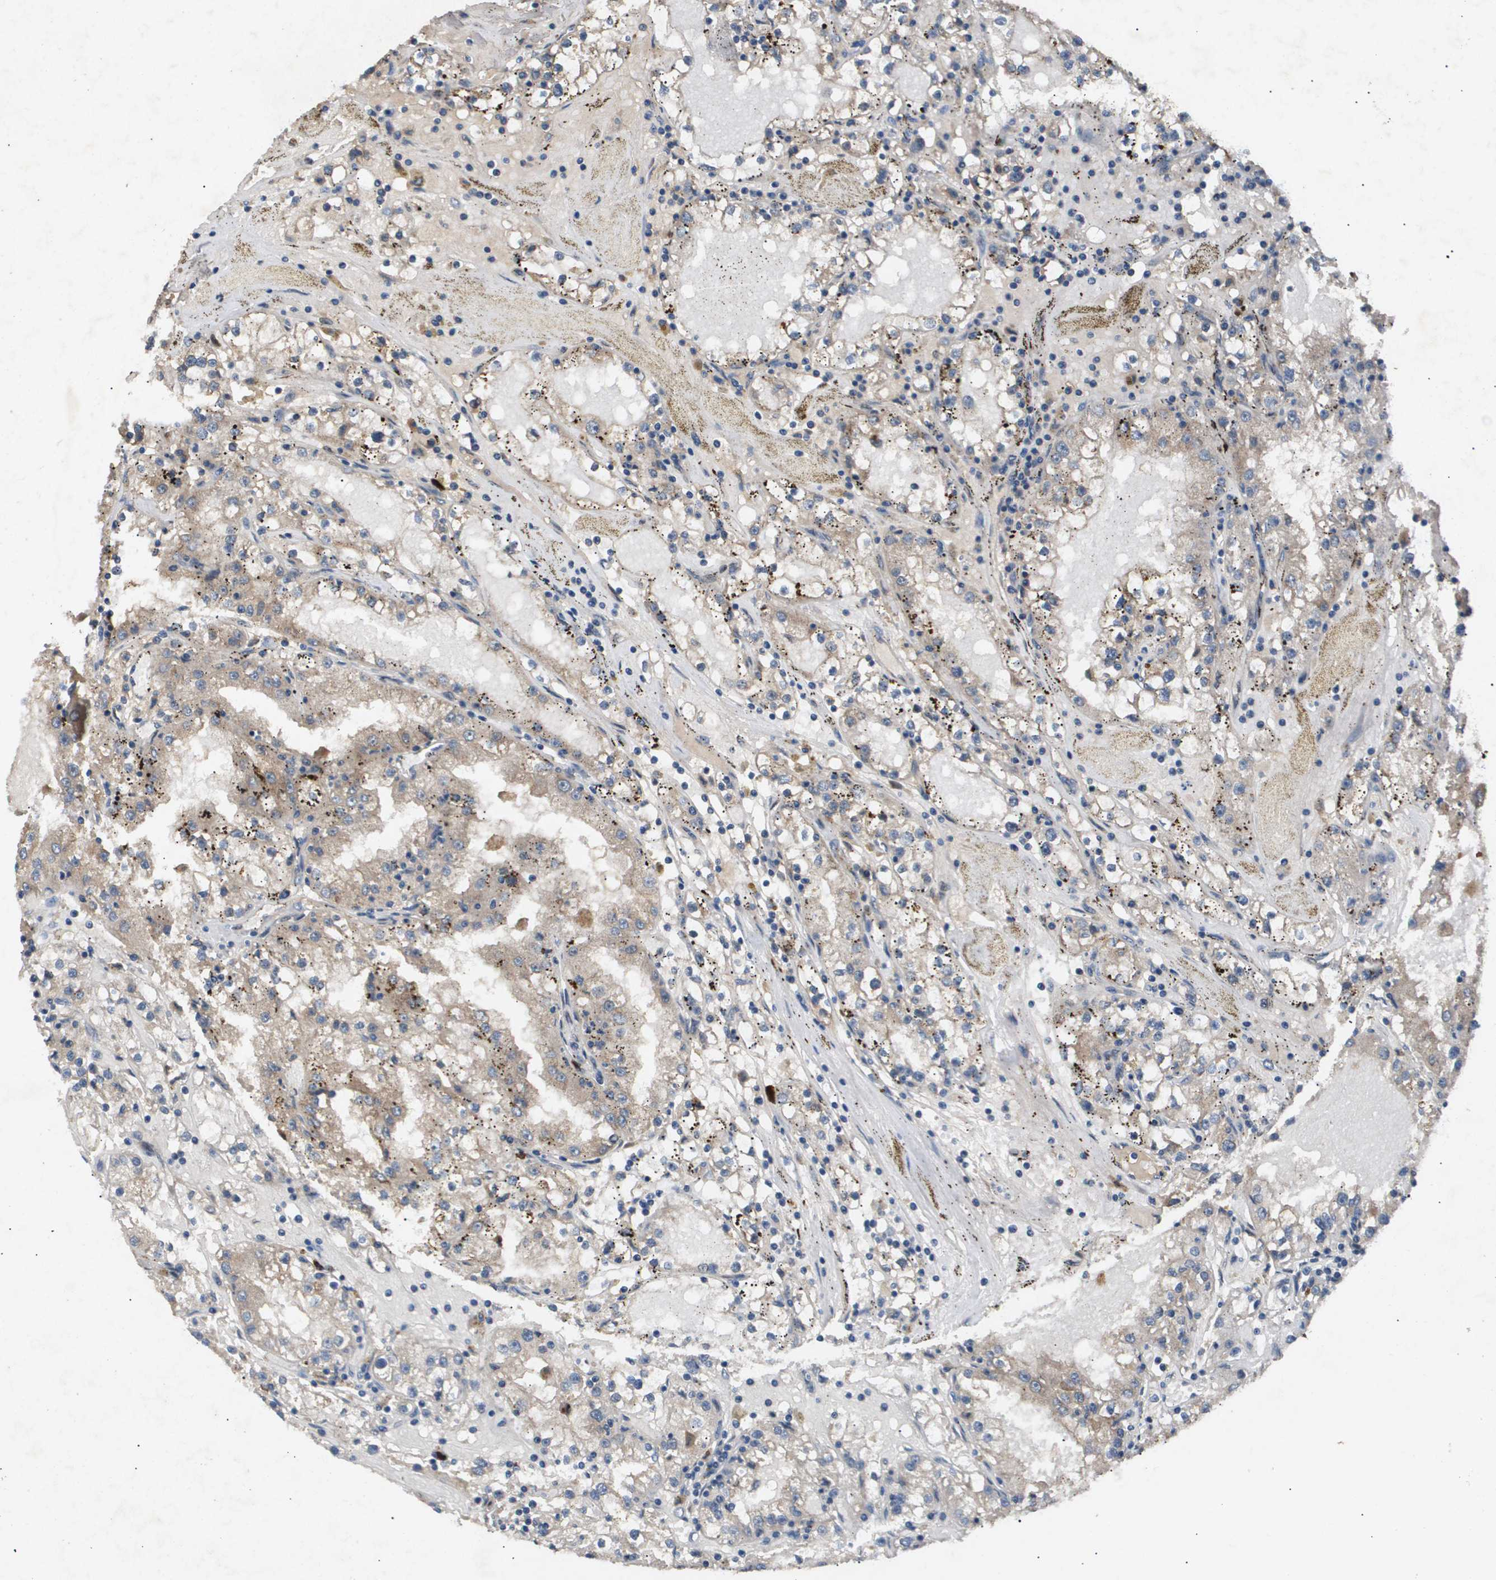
{"staining": {"intensity": "weak", "quantity": "<25%", "location": "cytoplasmic/membranous"}, "tissue": "renal cancer", "cell_type": "Tumor cells", "image_type": "cancer", "snomed": [{"axis": "morphology", "description": "Adenocarcinoma, NOS"}, {"axis": "topography", "description": "Kidney"}], "caption": "This is a histopathology image of immunohistochemistry staining of renal cancer, which shows no positivity in tumor cells.", "gene": "ERG", "patient": {"sex": "male", "age": 56}}